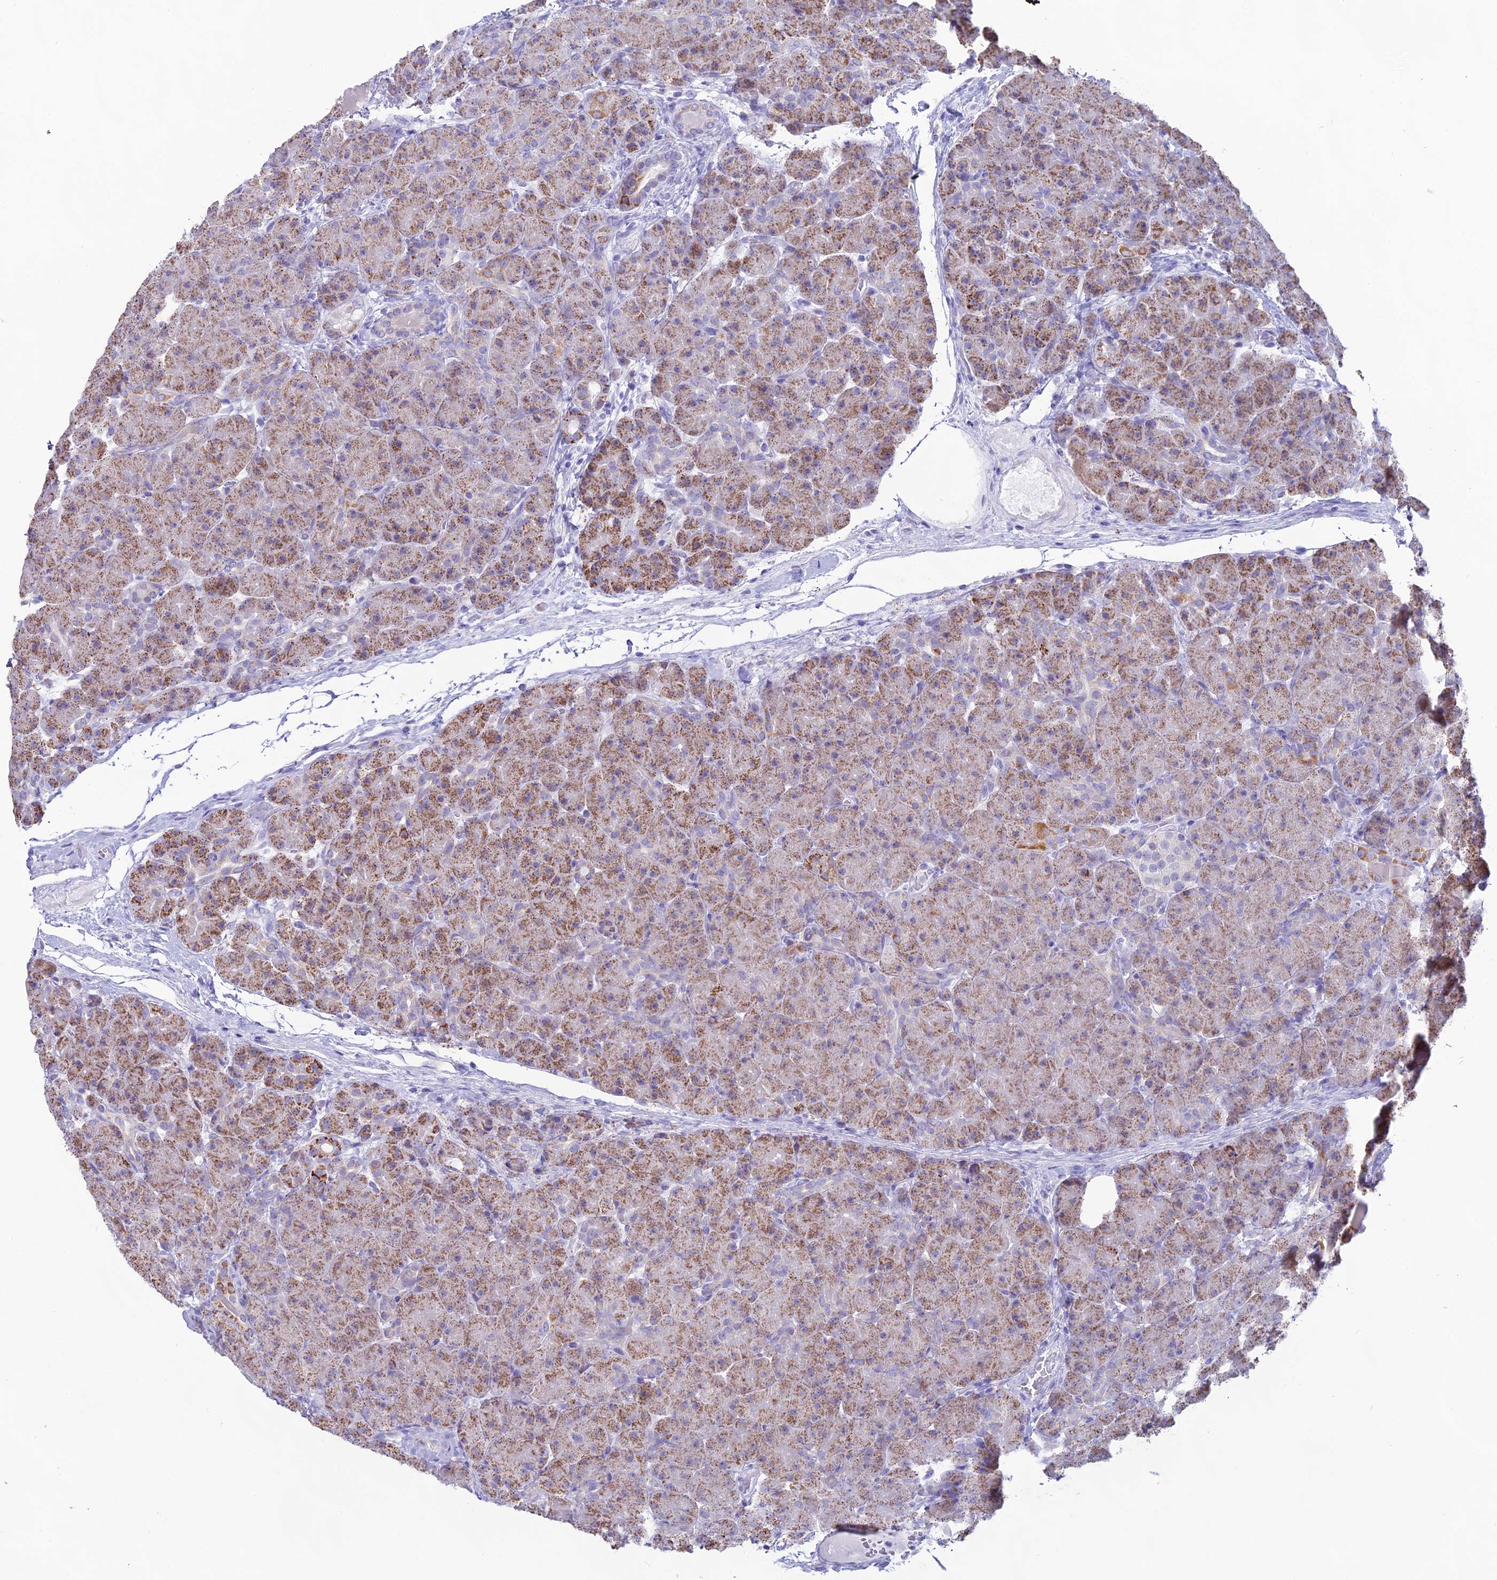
{"staining": {"intensity": "moderate", "quantity": ">75%", "location": "cytoplasmic/membranous"}, "tissue": "pancreas", "cell_type": "Exocrine glandular cells", "image_type": "normal", "snomed": [{"axis": "morphology", "description": "Normal tissue, NOS"}, {"axis": "topography", "description": "Pancreas"}], "caption": "IHC photomicrograph of benign human pancreas stained for a protein (brown), which demonstrates medium levels of moderate cytoplasmic/membranous expression in about >75% of exocrine glandular cells.", "gene": "CGB1", "patient": {"sex": "male", "age": 66}}